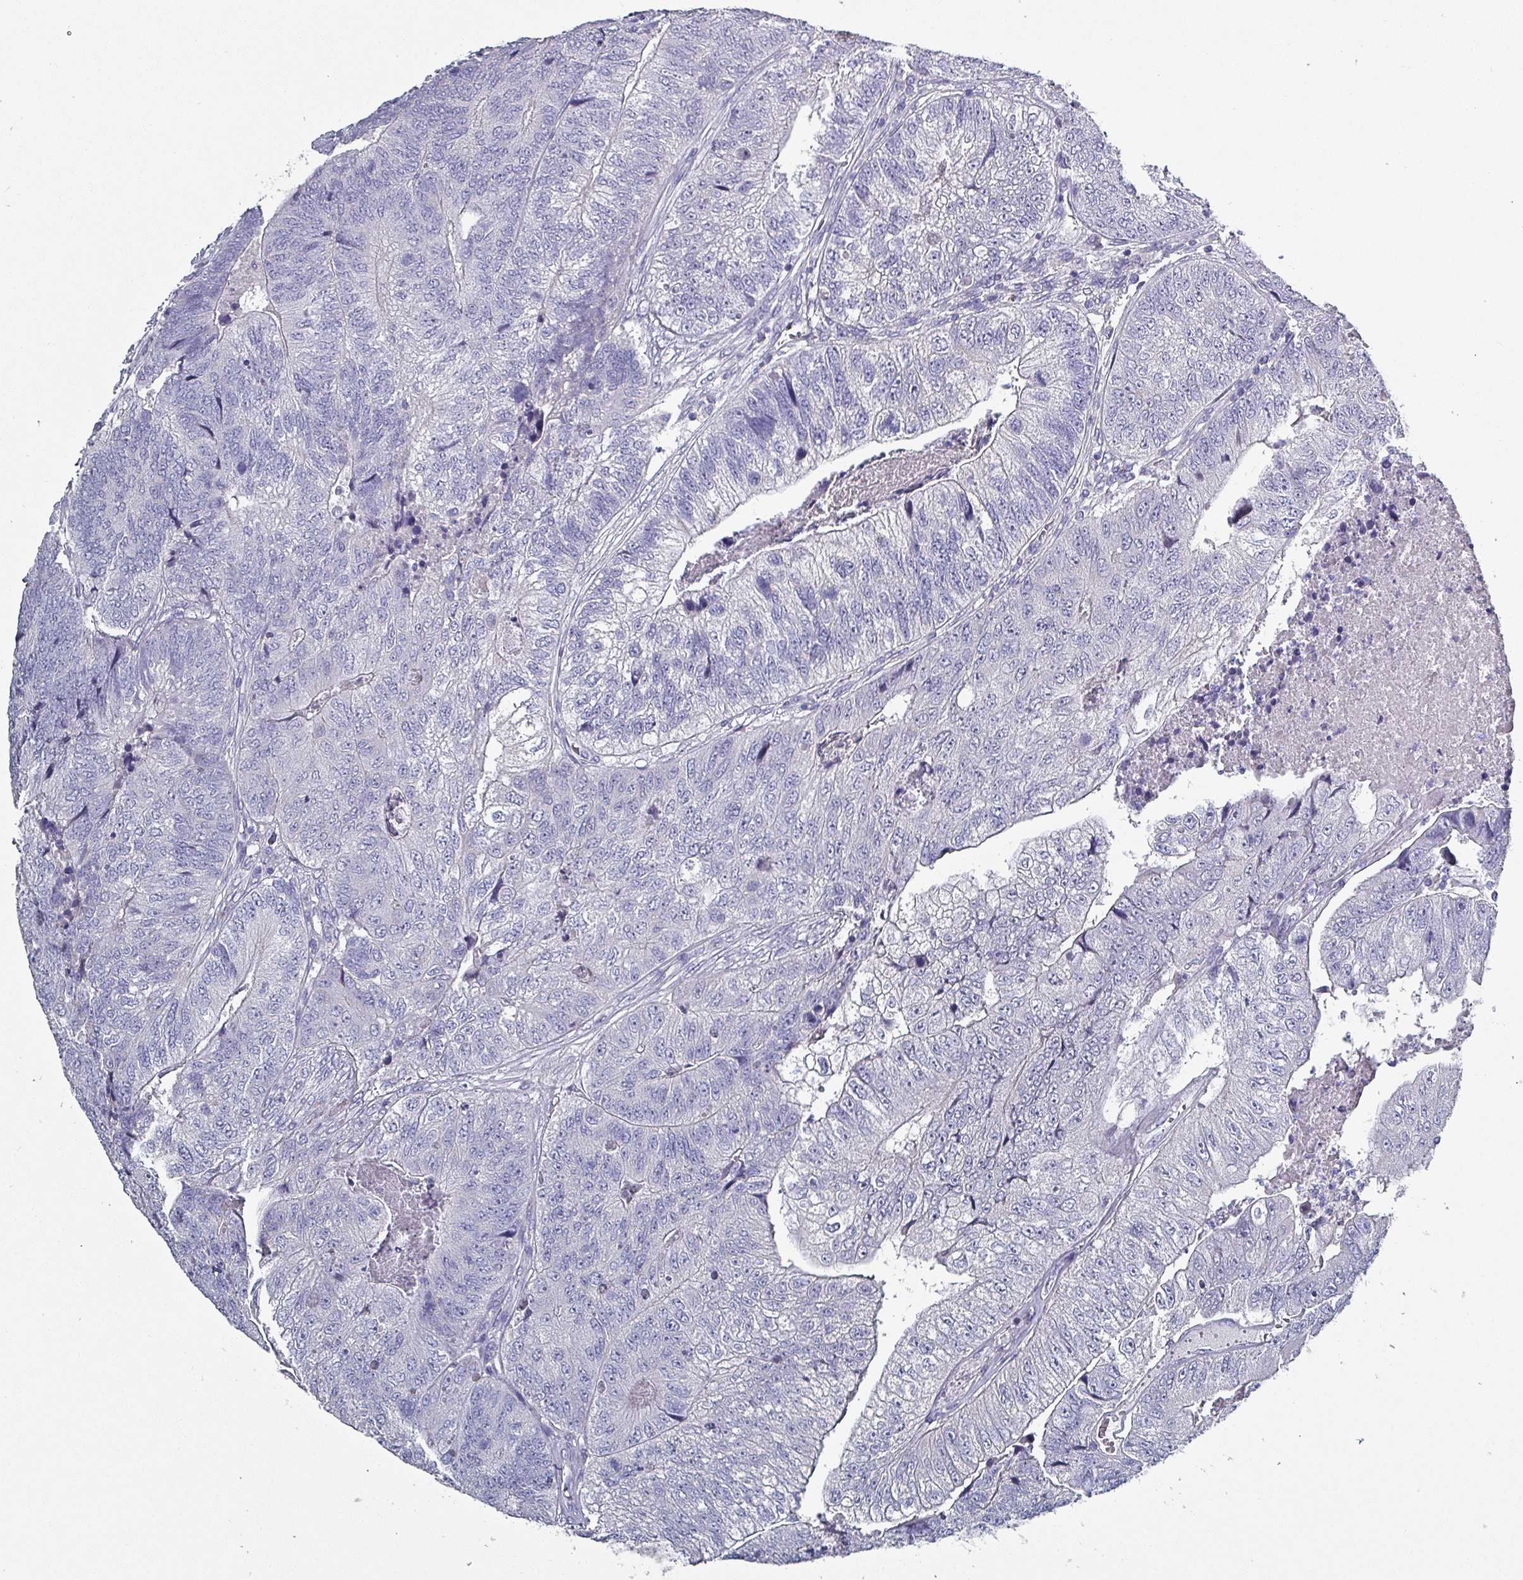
{"staining": {"intensity": "negative", "quantity": "none", "location": "none"}, "tissue": "colorectal cancer", "cell_type": "Tumor cells", "image_type": "cancer", "snomed": [{"axis": "morphology", "description": "Adenocarcinoma, NOS"}, {"axis": "topography", "description": "Colon"}], "caption": "High power microscopy histopathology image of an IHC image of colorectal adenocarcinoma, revealing no significant staining in tumor cells.", "gene": "INS-IGF2", "patient": {"sex": "female", "age": 67}}